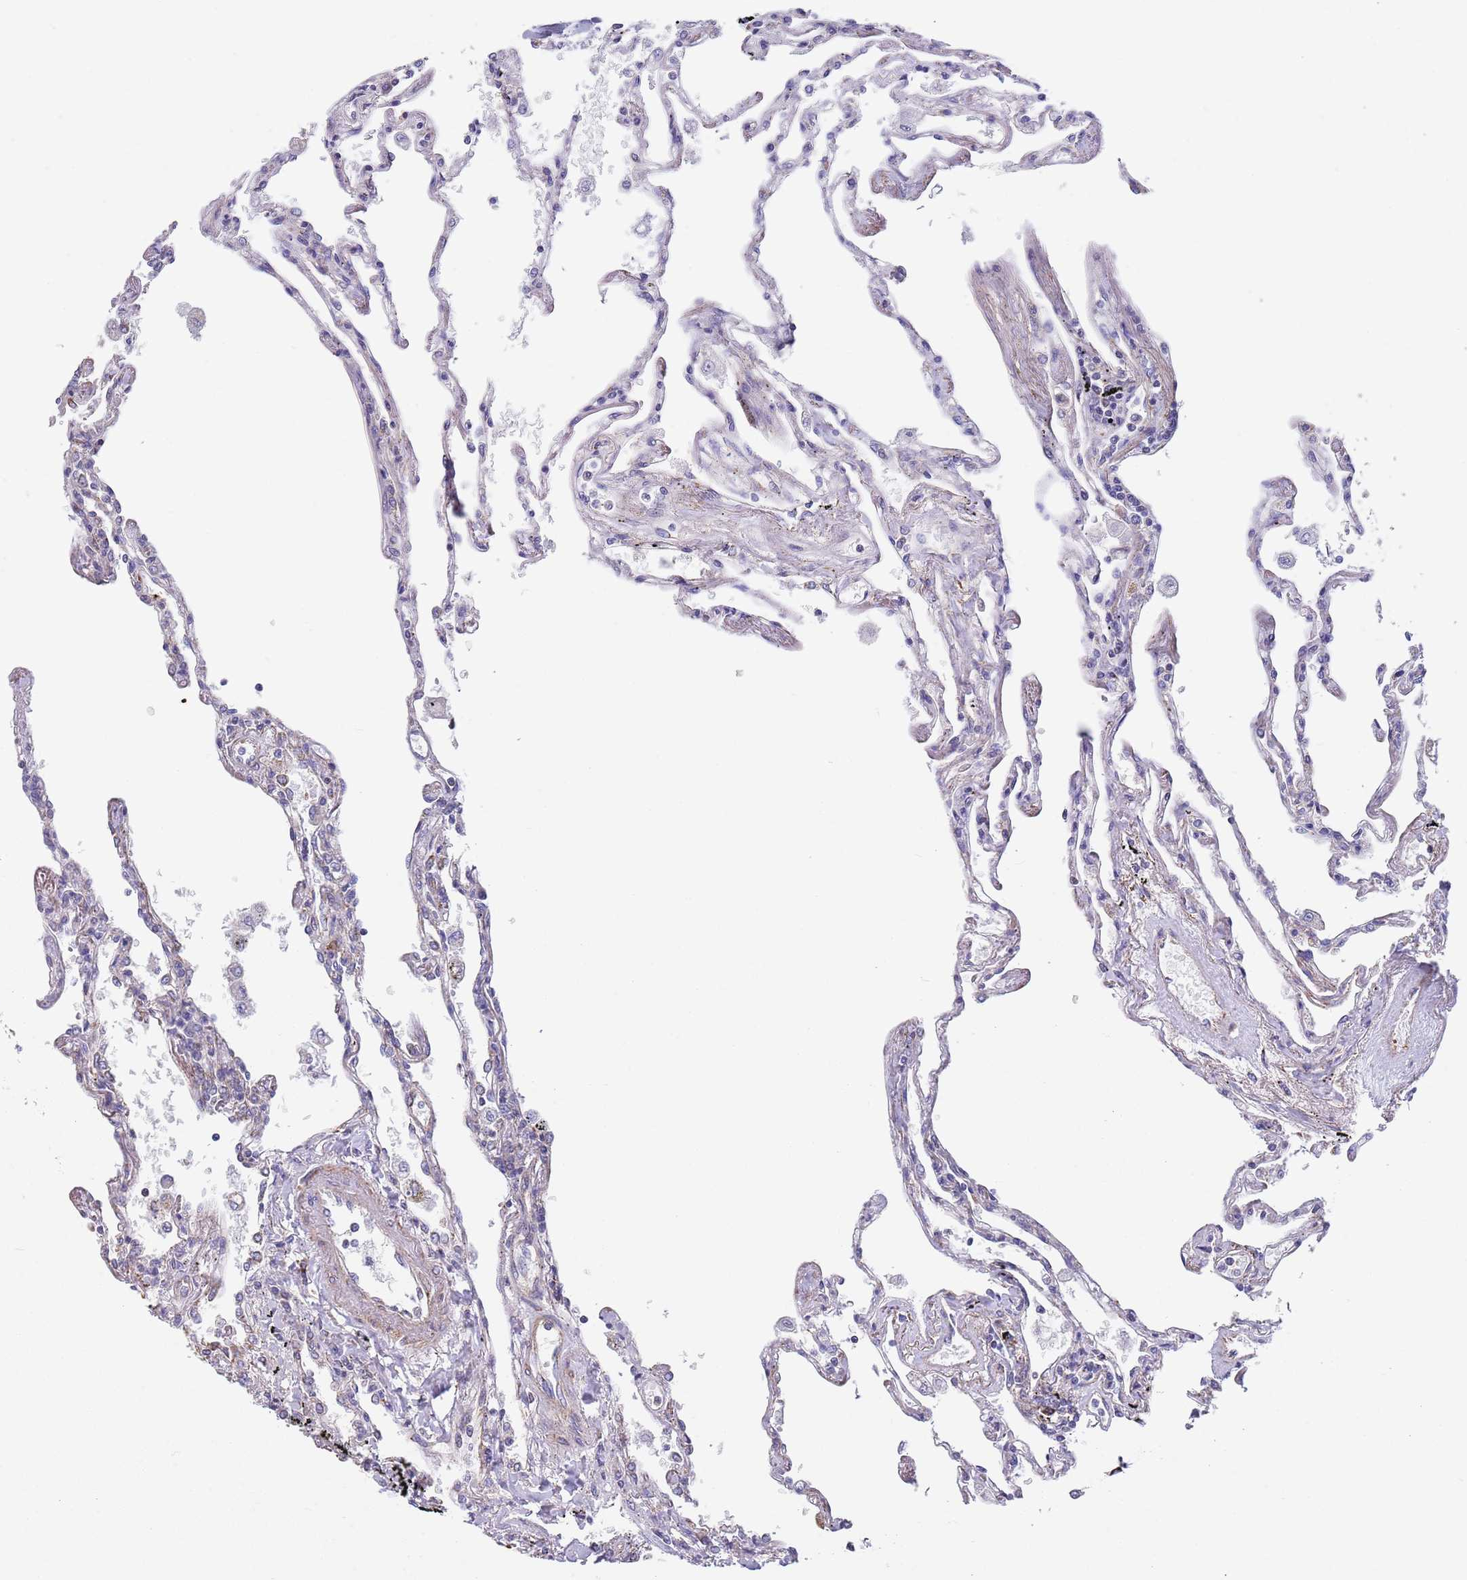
{"staining": {"intensity": "weak", "quantity": "<25%", "location": "cytoplasmic/membranous"}, "tissue": "lung", "cell_type": "Alveolar cells", "image_type": "normal", "snomed": [{"axis": "morphology", "description": "Normal tissue, NOS"}, {"axis": "topography", "description": "Lung"}], "caption": "Immunohistochemistry of unremarkable lung displays no expression in alveolar cells.", "gene": "PWWP3A", "patient": {"sex": "female", "age": 67}}